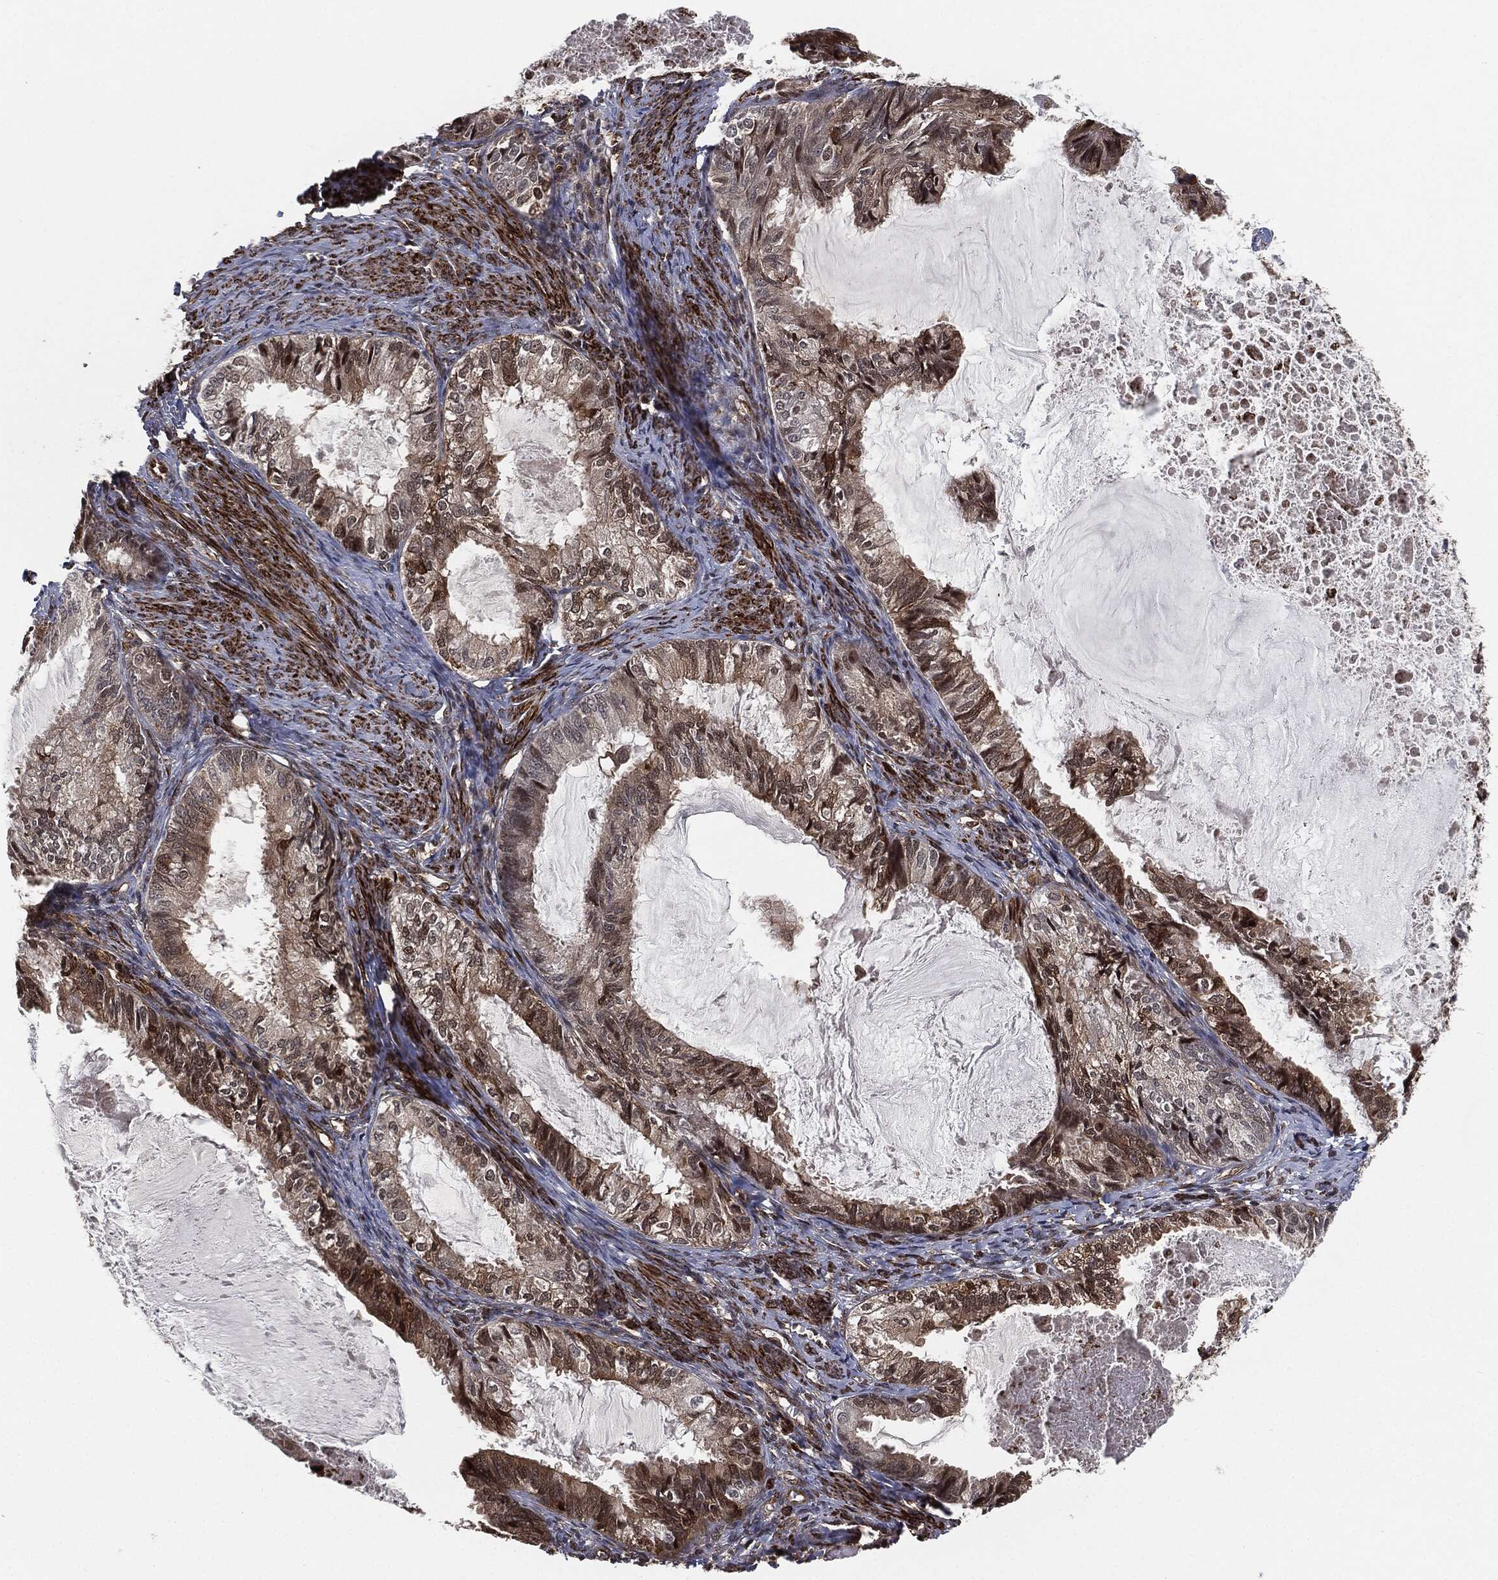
{"staining": {"intensity": "moderate", "quantity": "<25%", "location": "cytoplasmic/membranous"}, "tissue": "endometrial cancer", "cell_type": "Tumor cells", "image_type": "cancer", "snomed": [{"axis": "morphology", "description": "Adenocarcinoma, NOS"}, {"axis": "topography", "description": "Endometrium"}], "caption": "Immunohistochemistry (IHC) micrograph of endometrial cancer (adenocarcinoma) stained for a protein (brown), which demonstrates low levels of moderate cytoplasmic/membranous expression in approximately <25% of tumor cells.", "gene": "CAPRIN2", "patient": {"sex": "female", "age": 86}}